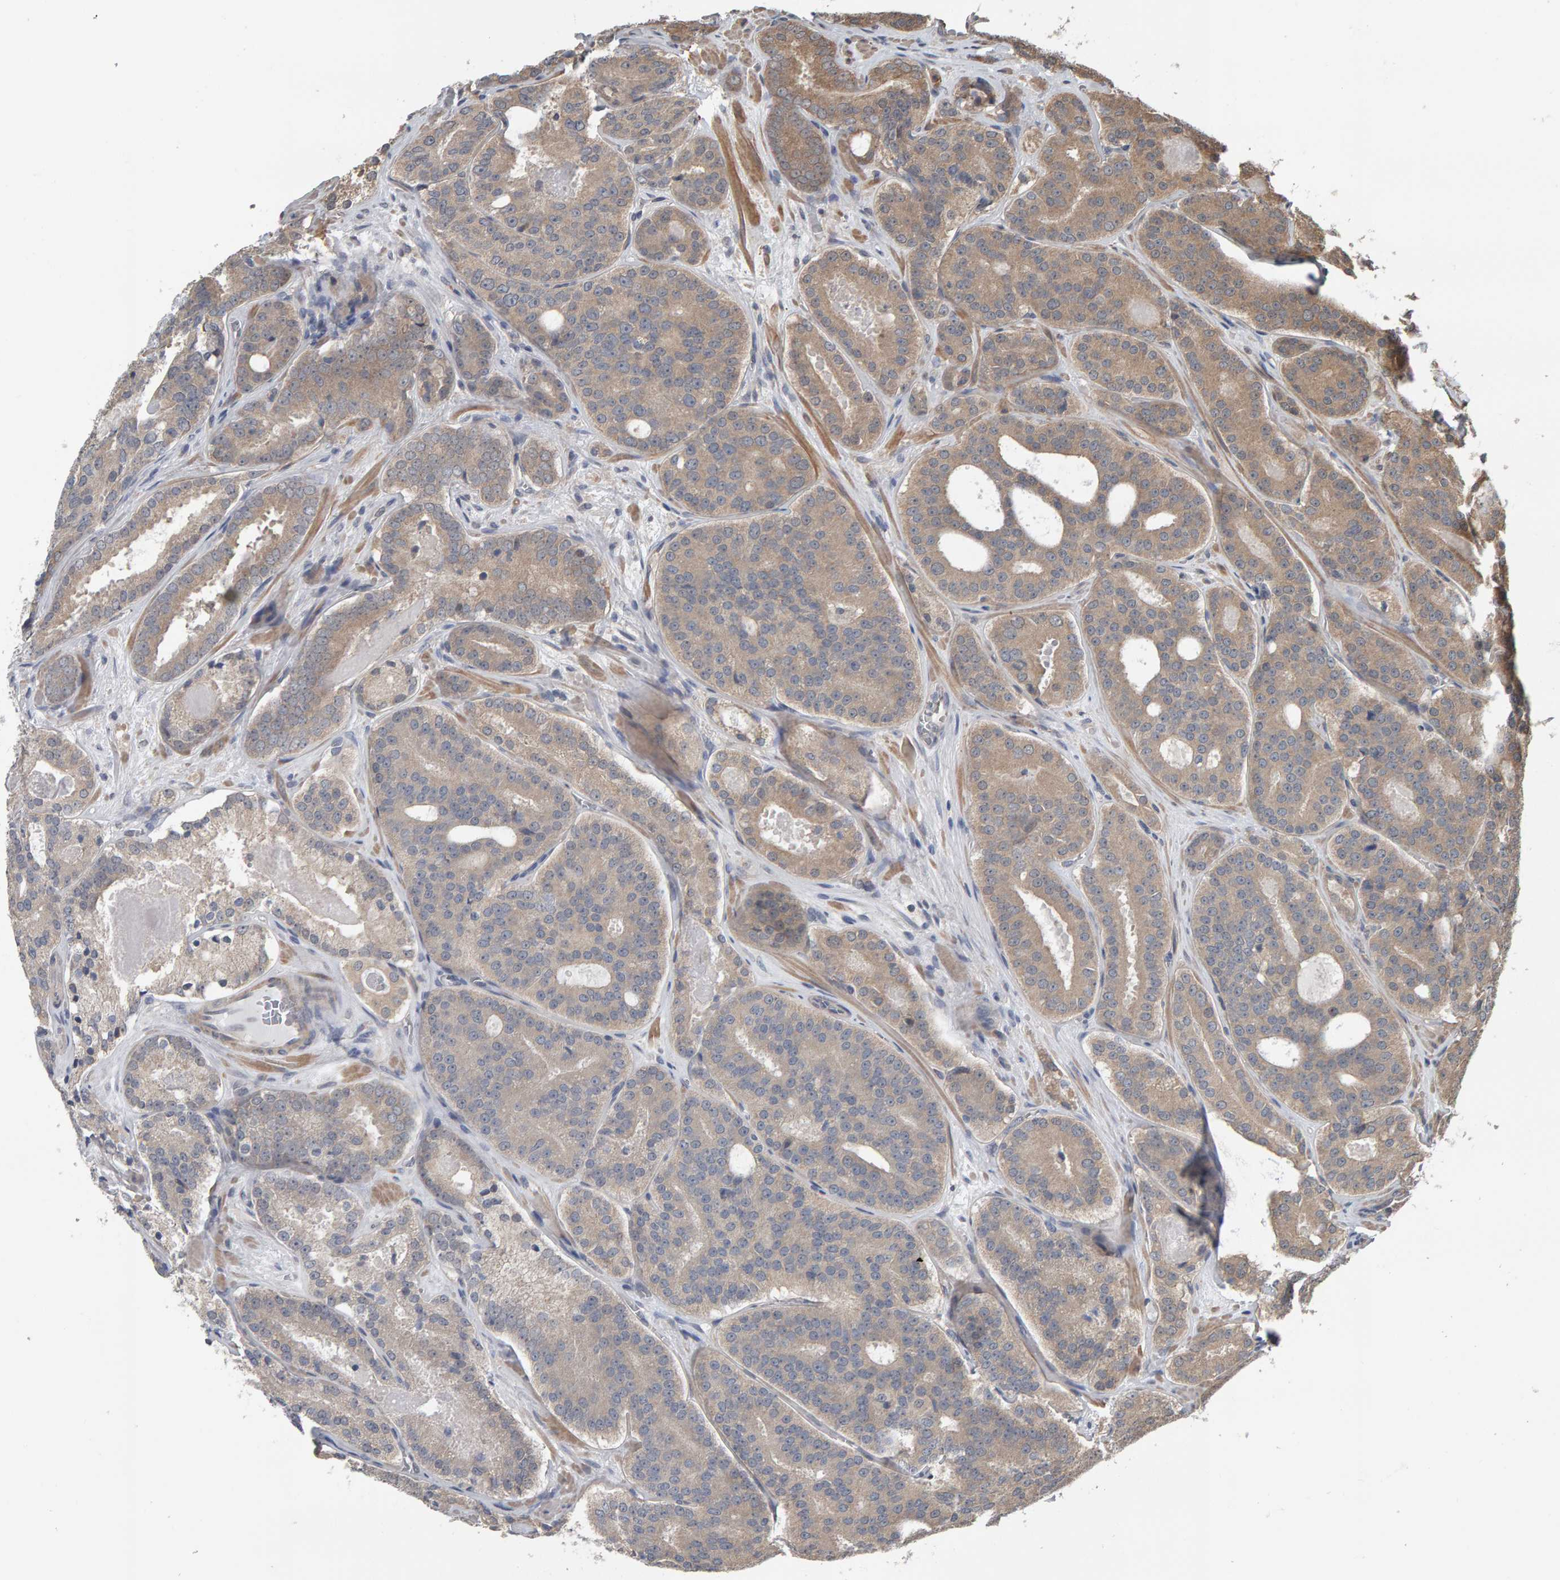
{"staining": {"intensity": "weak", "quantity": "25%-75%", "location": "cytoplasmic/membranous"}, "tissue": "prostate cancer", "cell_type": "Tumor cells", "image_type": "cancer", "snomed": [{"axis": "morphology", "description": "Adenocarcinoma, High grade"}, {"axis": "topography", "description": "Prostate"}], "caption": "Immunohistochemical staining of prostate cancer (adenocarcinoma (high-grade)) shows weak cytoplasmic/membranous protein positivity in about 25%-75% of tumor cells. (Stains: DAB (3,3'-diaminobenzidine) in brown, nuclei in blue, Microscopy: brightfield microscopy at high magnification).", "gene": "COASY", "patient": {"sex": "male", "age": 60}}